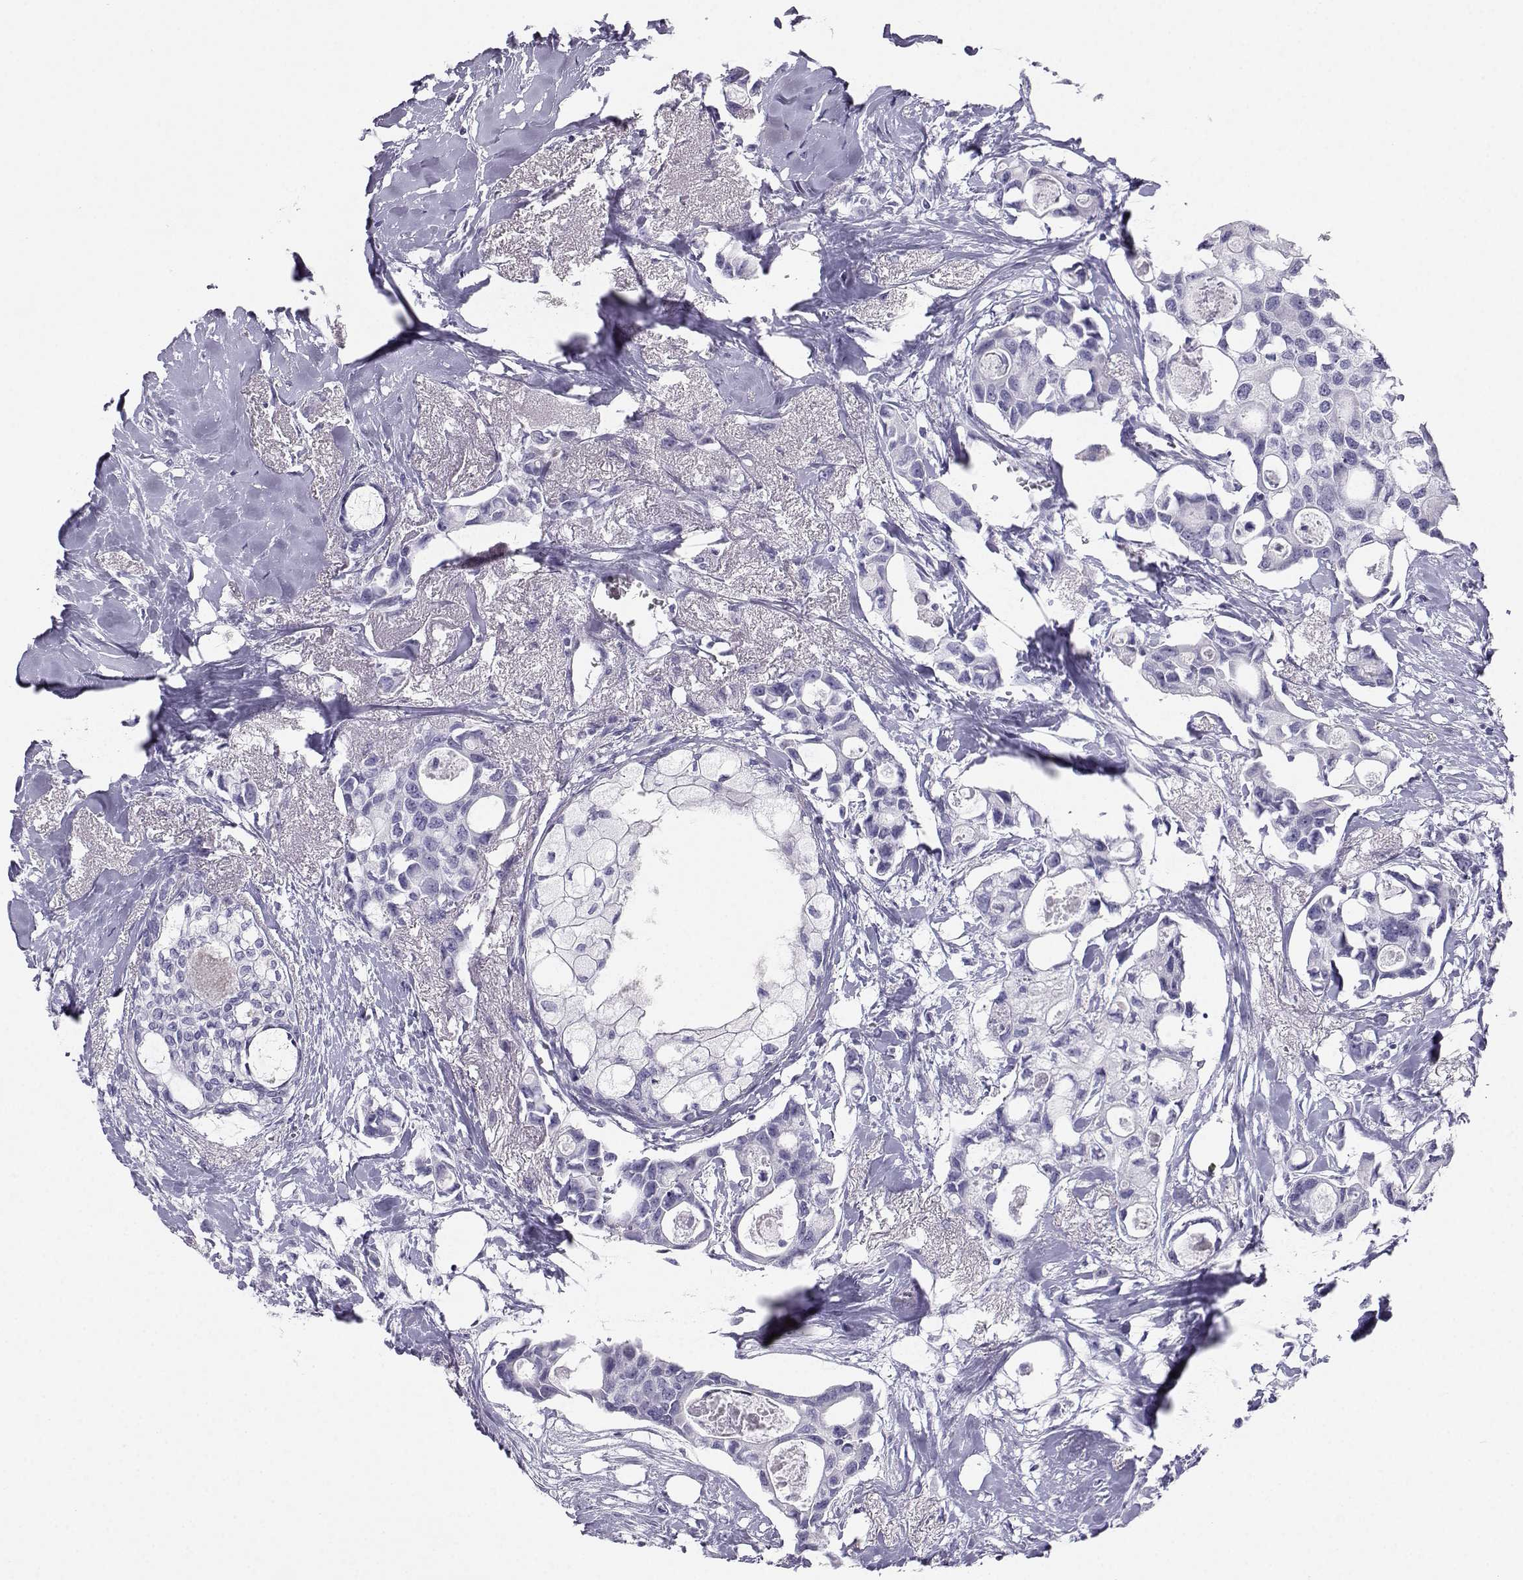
{"staining": {"intensity": "negative", "quantity": "none", "location": "none"}, "tissue": "breast cancer", "cell_type": "Tumor cells", "image_type": "cancer", "snomed": [{"axis": "morphology", "description": "Duct carcinoma"}, {"axis": "topography", "description": "Breast"}], "caption": "The immunohistochemistry image has no significant staining in tumor cells of breast cancer (intraductal carcinoma) tissue. The staining is performed using DAB brown chromogen with nuclei counter-stained in using hematoxylin.", "gene": "SST", "patient": {"sex": "female", "age": 83}}